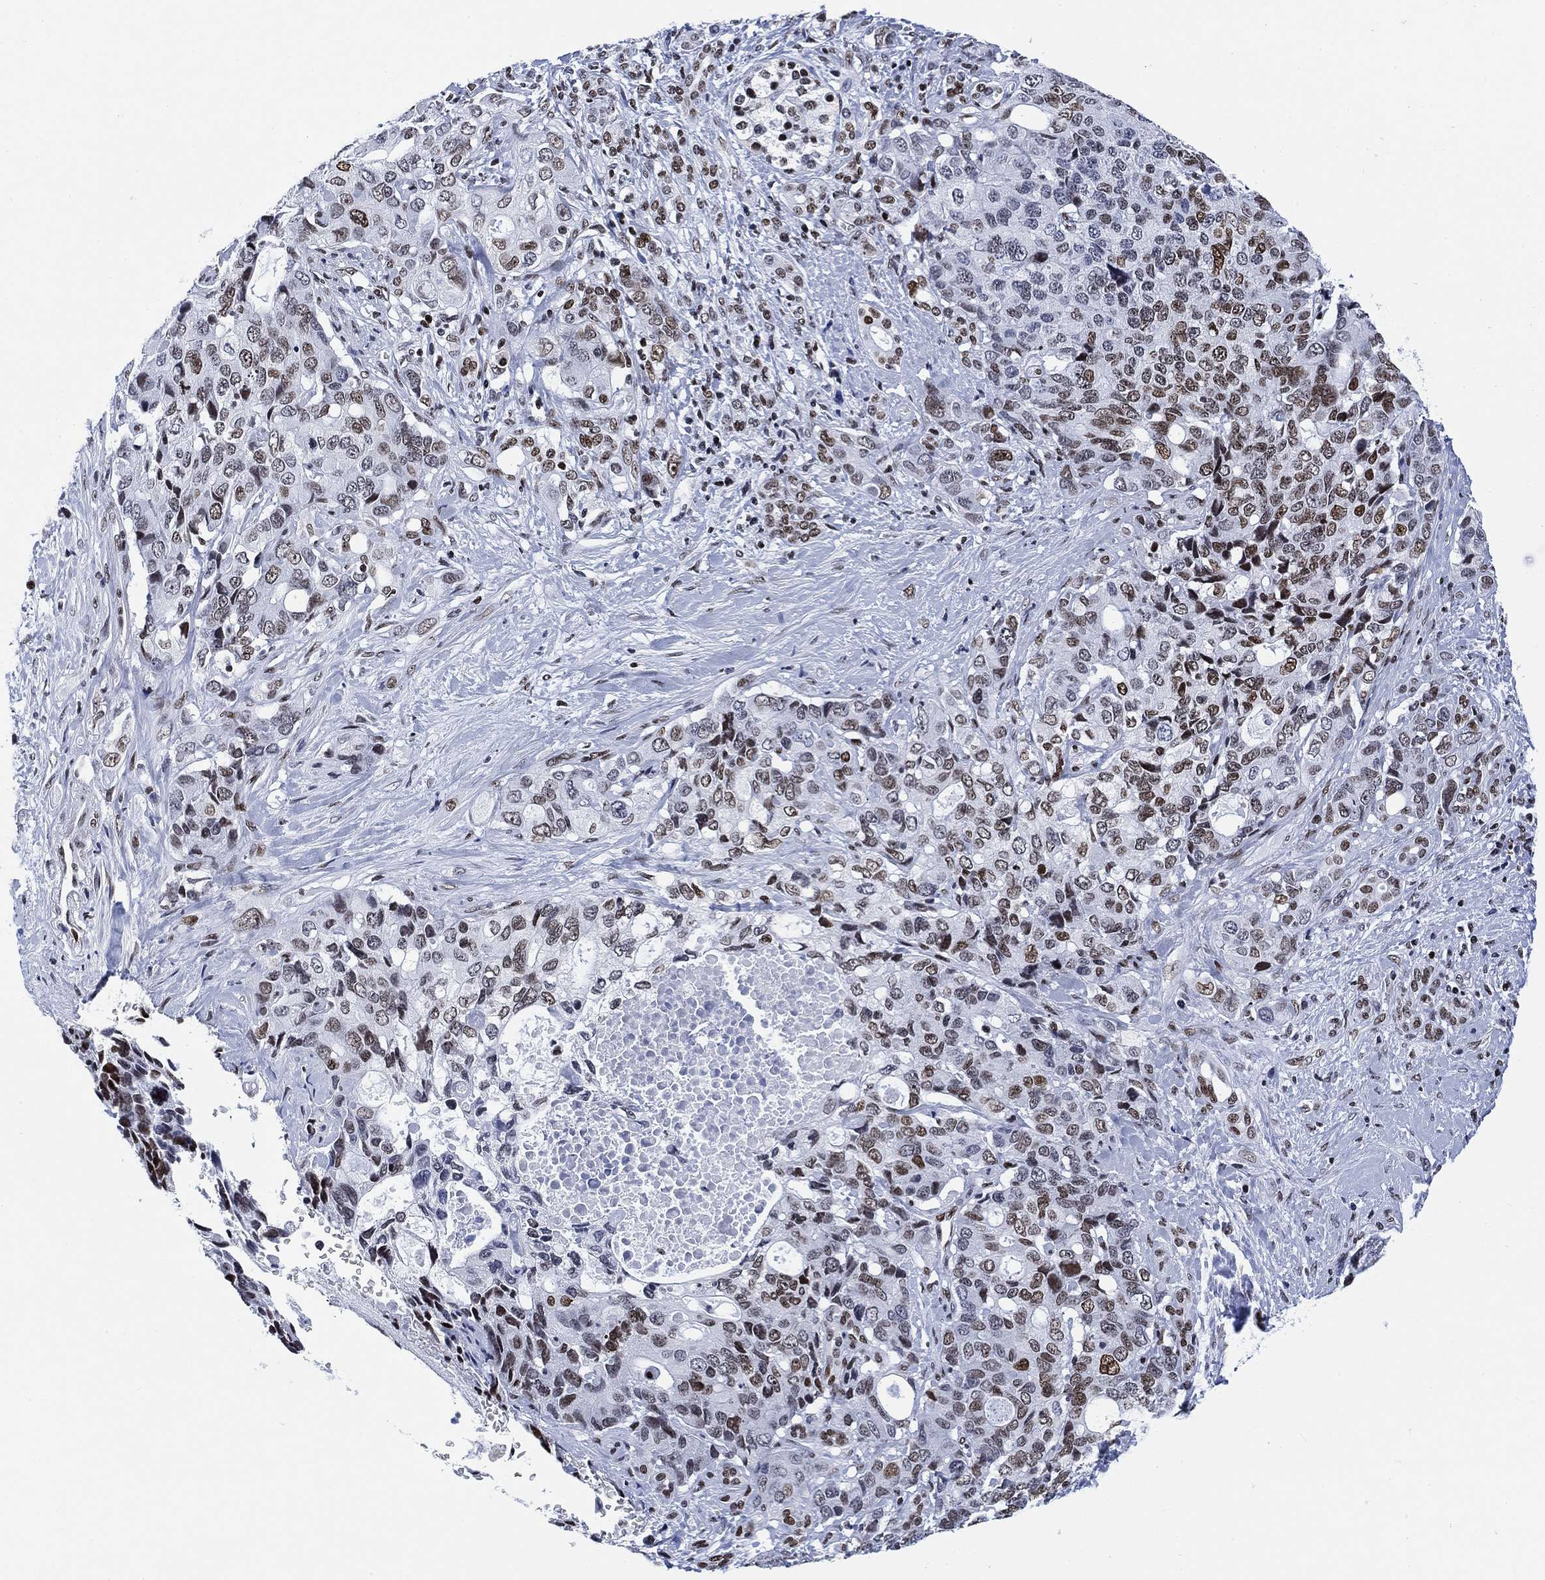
{"staining": {"intensity": "moderate", "quantity": "<25%", "location": "nuclear"}, "tissue": "pancreatic cancer", "cell_type": "Tumor cells", "image_type": "cancer", "snomed": [{"axis": "morphology", "description": "Adenocarcinoma, NOS"}, {"axis": "topography", "description": "Pancreas"}], "caption": "Human pancreatic adenocarcinoma stained with a brown dye displays moderate nuclear positive positivity in approximately <25% of tumor cells.", "gene": "H1-10", "patient": {"sex": "female", "age": 56}}